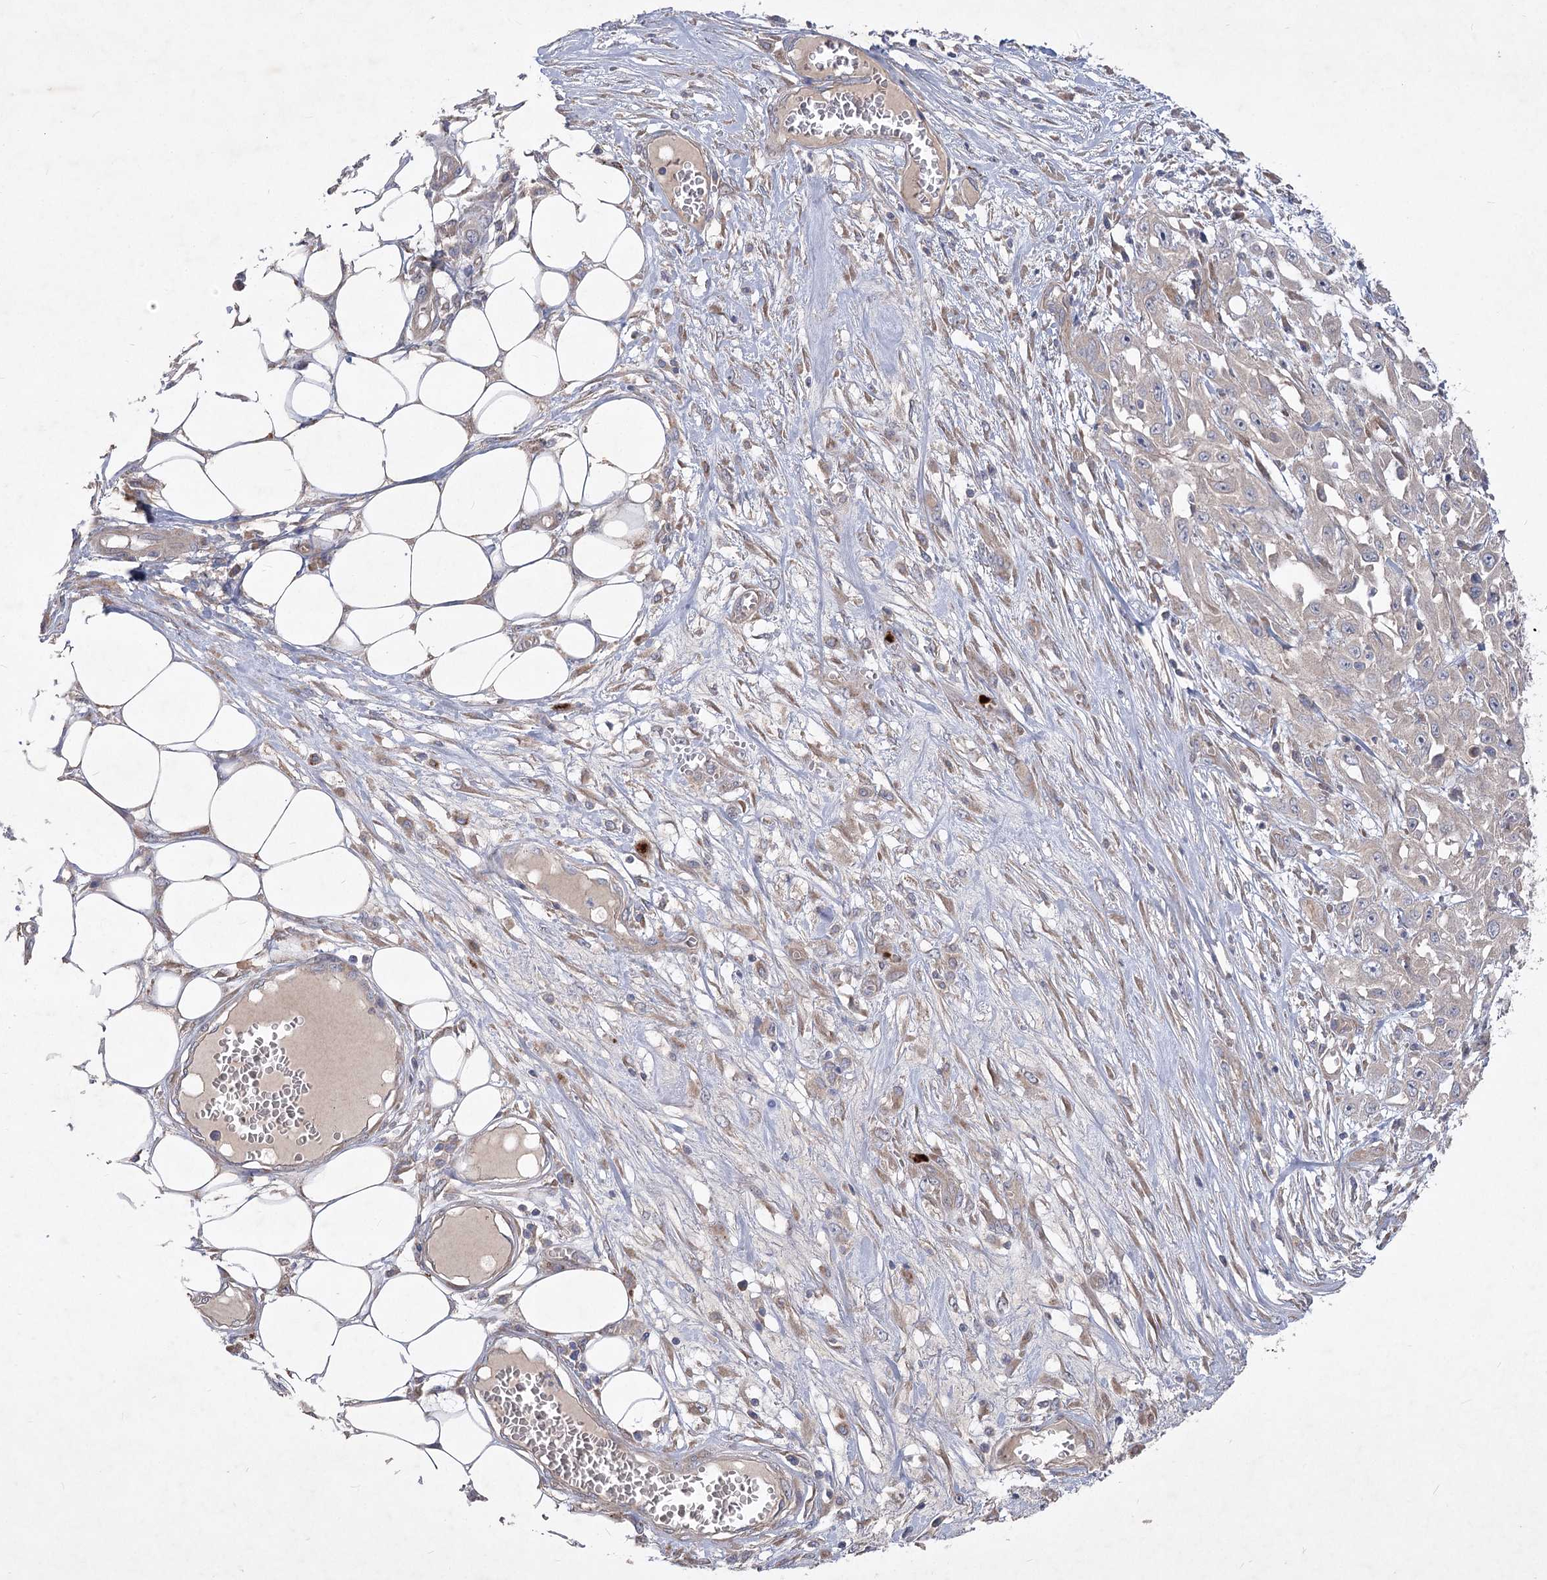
{"staining": {"intensity": "negative", "quantity": "none", "location": "none"}, "tissue": "skin cancer", "cell_type": "Tumor cells", "image_type": "cancer", "snomed": [{"axis": "morphology", "description": "Squamous cell carcinoma, NOS"}, {"axis": "morphology", "description": "Squamous cell carcinoma, metastatic, NOS"}, {"axis": "topography", "description": "Skin"}, {"axis": "topography", "description": "Lymph node"}], "caption": "This is an IHC micrograph of skin cancer. There is no positivity in tumor cells.", "gene": "RIN2", "patient": {"sex": "male", "age": 75}}